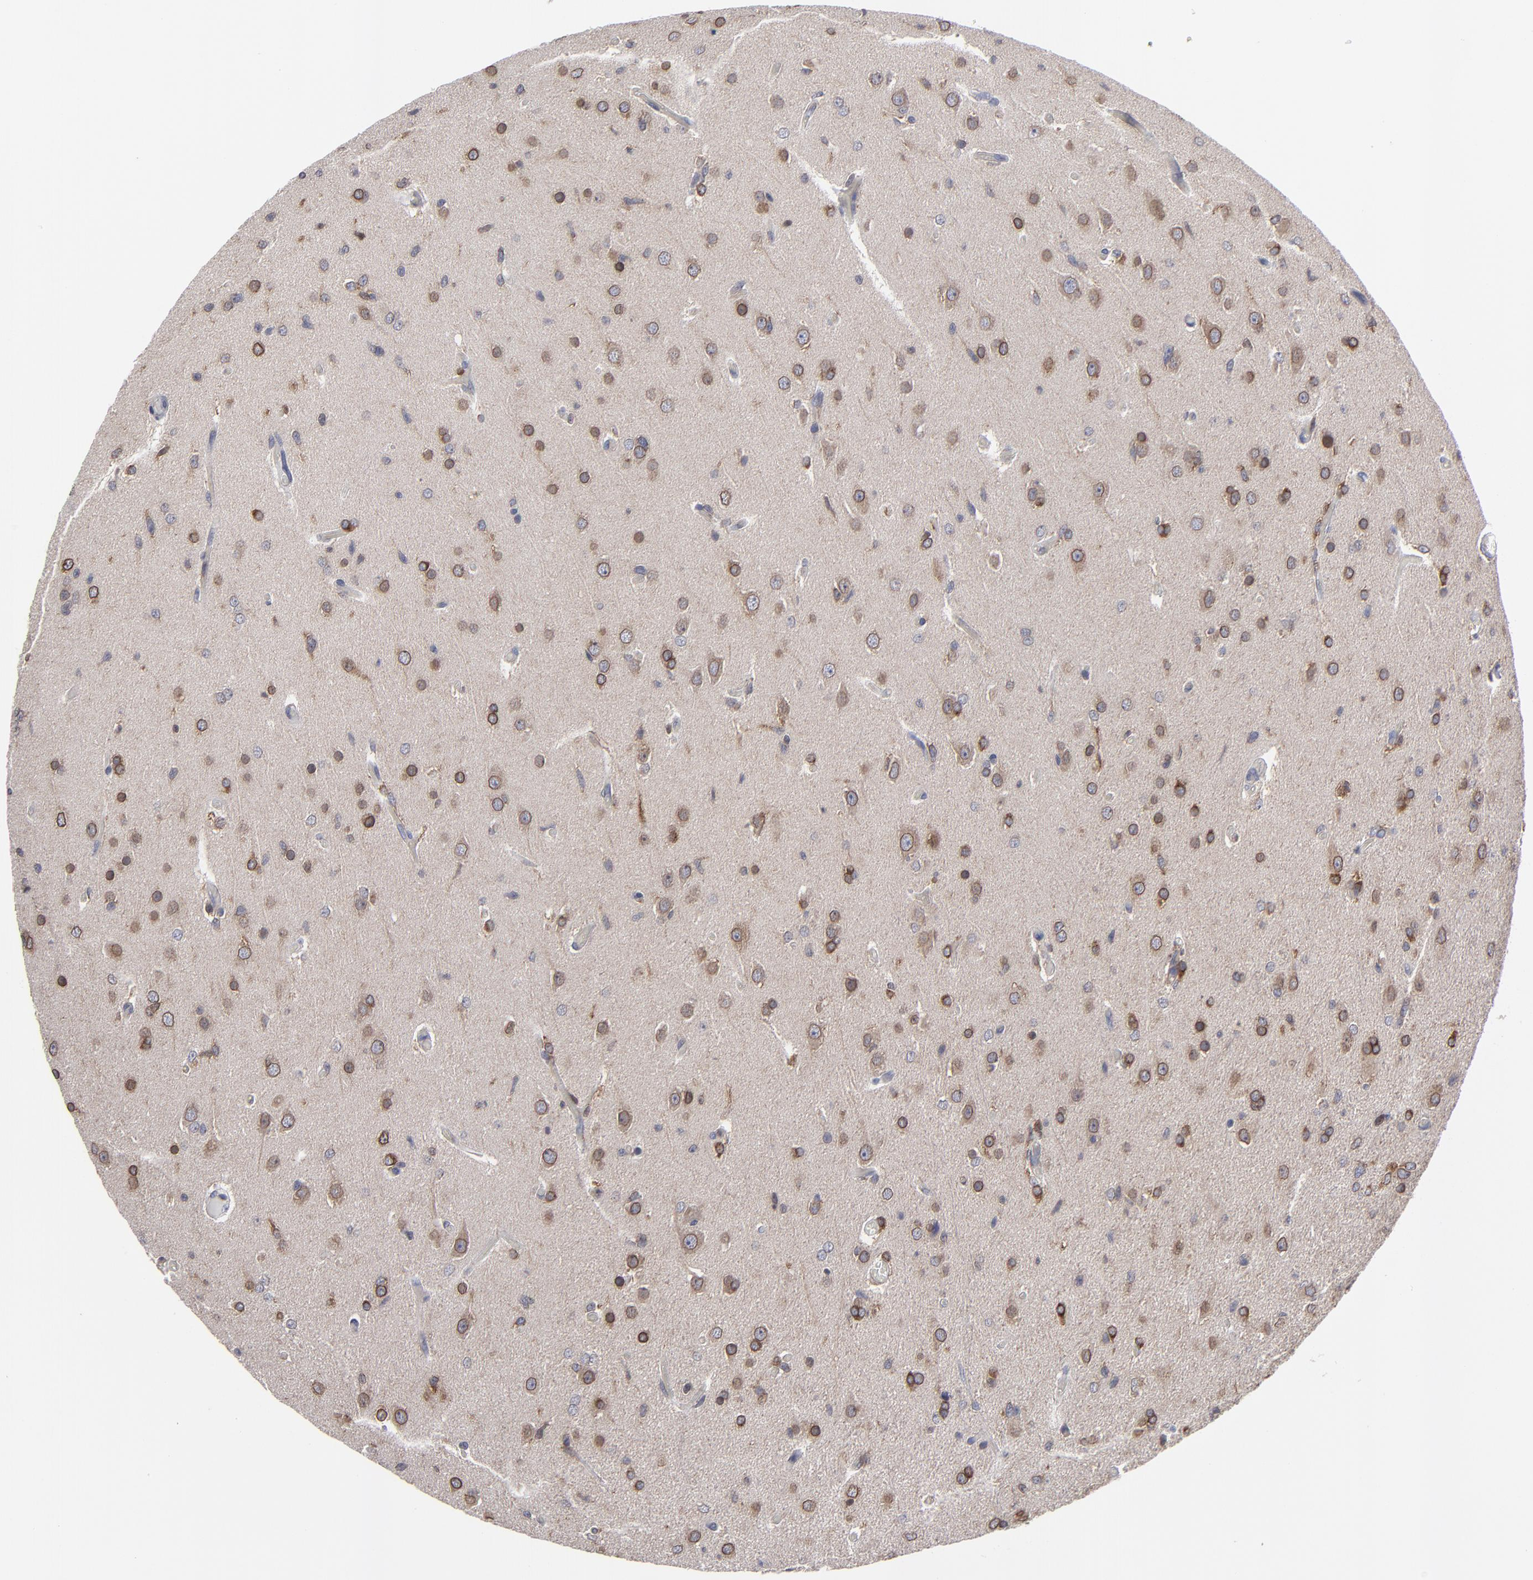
{"staining": {"intensity": "strong", "quantity": "25%-75%", "location": "cytoplasmic/membranous"}, "tissue": "glioma", "cell_type": "Tumor cells", "image_type": "cancer", "snomed": [{"axis": "morphology", "description": "Glioma, malignant, High grade"}, {"axis": "topography", "description": "Brain"}], "caption": "High-grade glioma (malignant) tissue demonstrates strong cytoplasmic/membranous staining in about 25%-75% of tumor cells", "gene": "CEP97", "patient": {"sex": "male", "age": 33}}